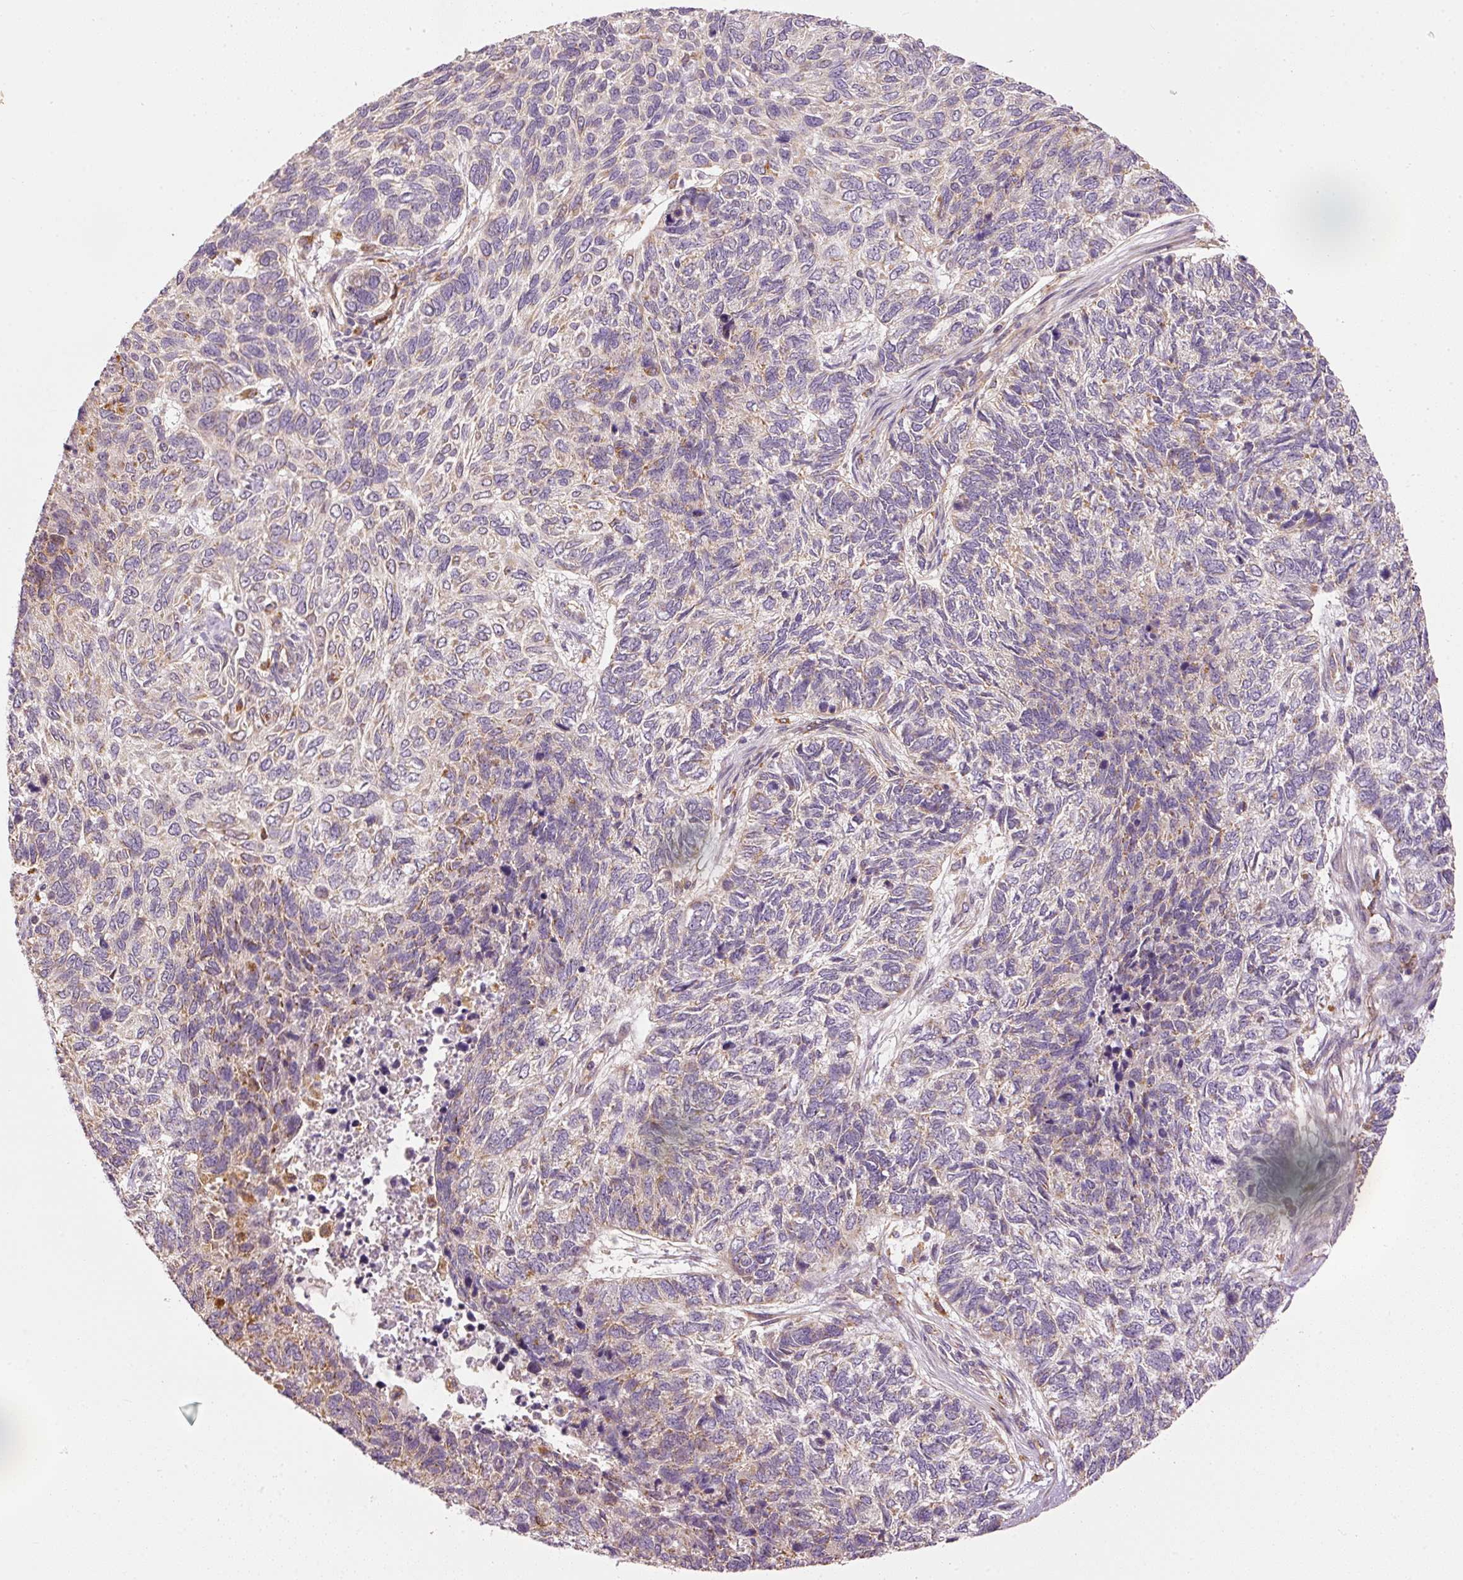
{"staining": {"intensity": "negative", "quantity": "none", "location": "none"}, "tissue": "skin cancer", "cell_type": "Tumor cells", "image_type": "cancer", "snomed": [{"axis": "morphology", "description": "Basal cell carcinoma"}, {"axis": "topography", "description": "Skin"}], "caption": "A histopathology image of skin cancer (basal cell carcinoma) stained for a protein shows no brown staining in tumor cells. (Stains: DAB IHC with hematoxylin counter stain, Microscopy: brightfield microscopy at high magnification).", "gene": "MTHFD1L", "patient": {"sex": "female", "age": 65}}